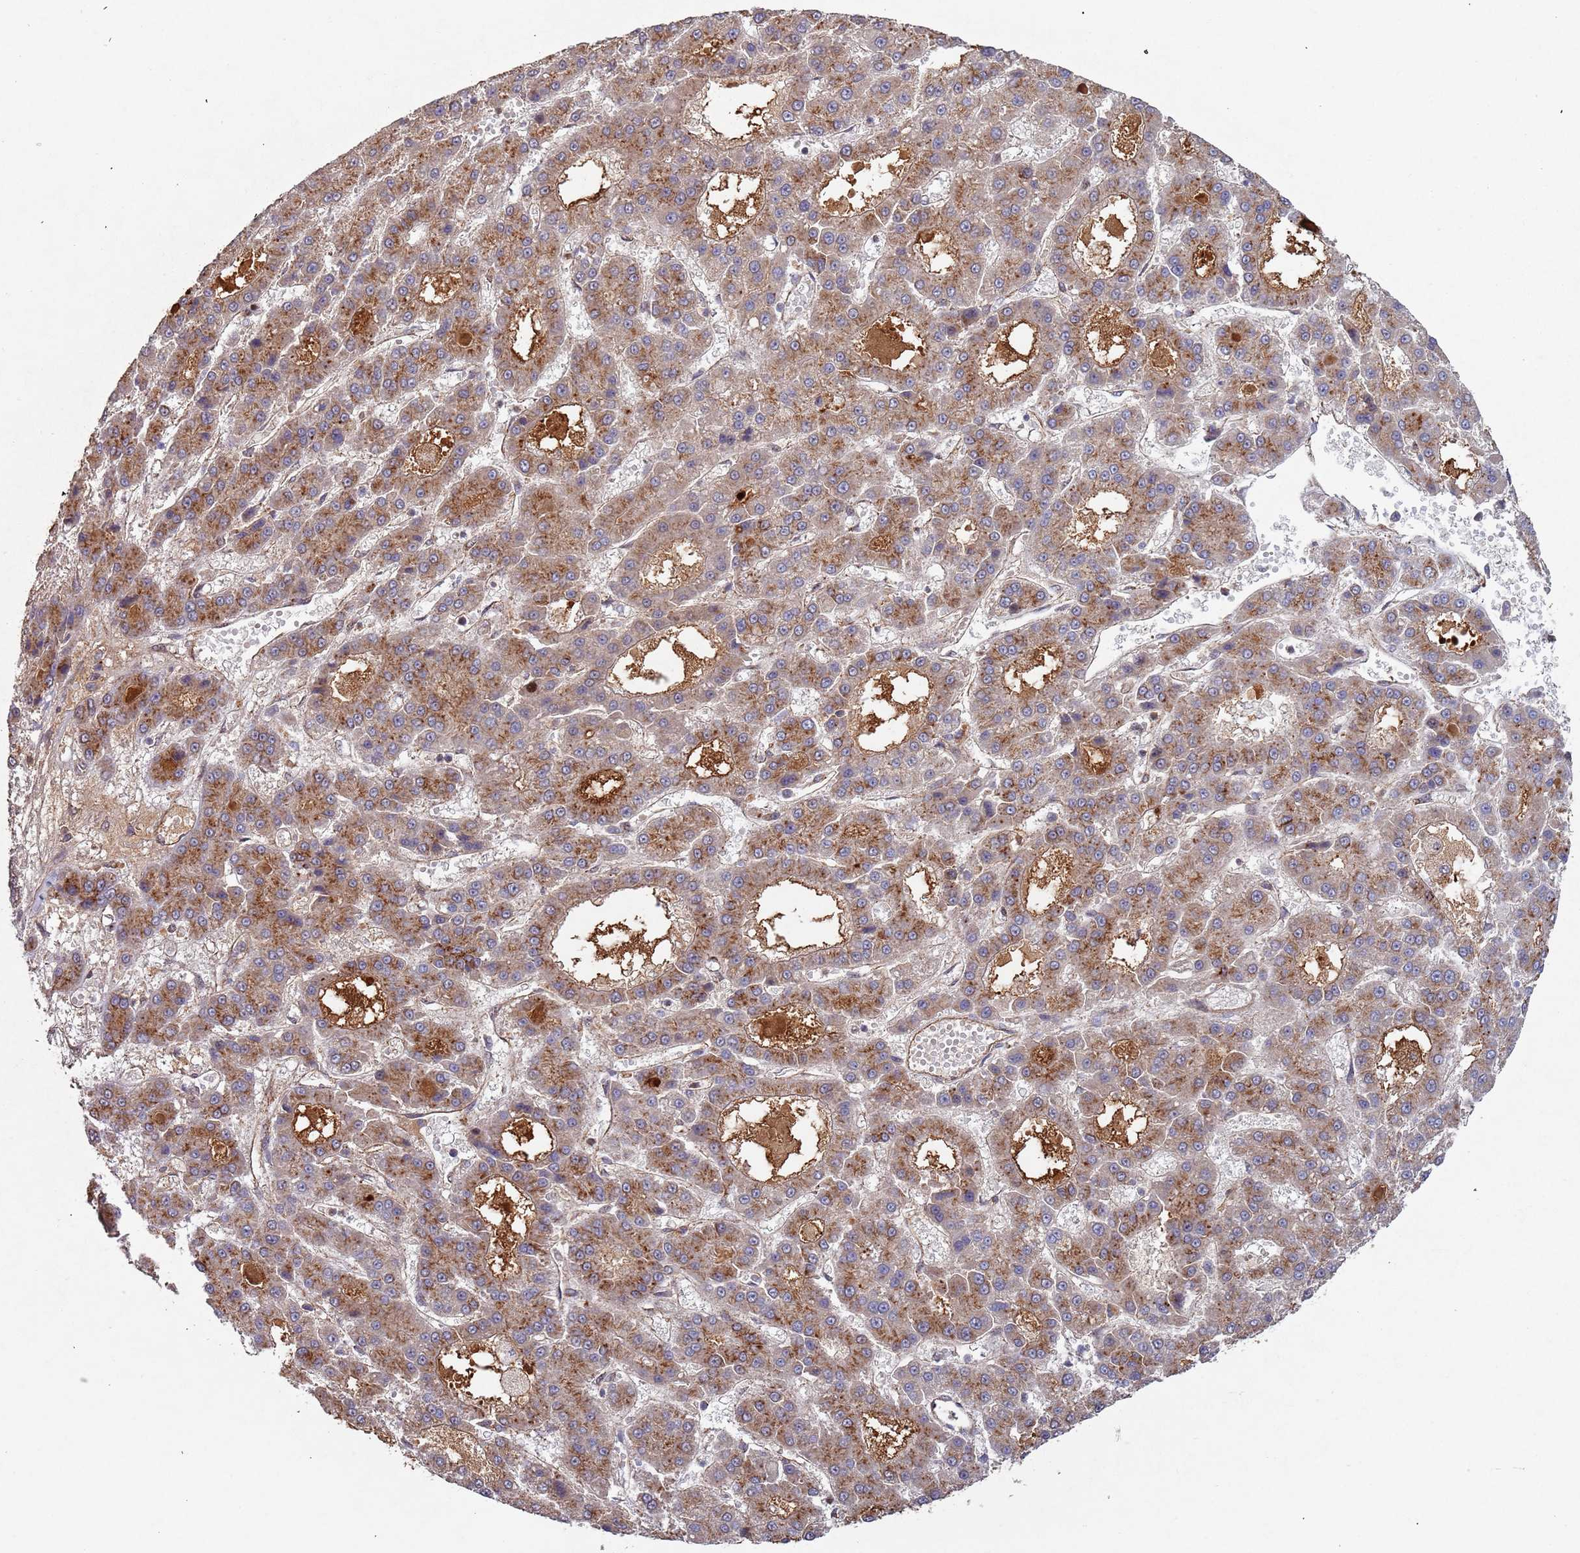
{"staining": {"intensity": "moderate", "quantity": ">75%", "location": "cytoplasmic/membranous"}, "tissue": "liver cancer", "cell_type": "Tumor cells", "image_type": "cancer", "snomed": [{"axis": "morphology", "description": "Carcinoma, Hepatocellular, NOS"}, {"axis": "topography", "description": "Liver"}], "caption": "Tumor cells demonstrate medium levels of moderate cytoplasmic/membranous staining in about >75% of cells in human liver cancer.", "gene": "KANSL1L", "patient": {"sex": "male", "age": 70}}